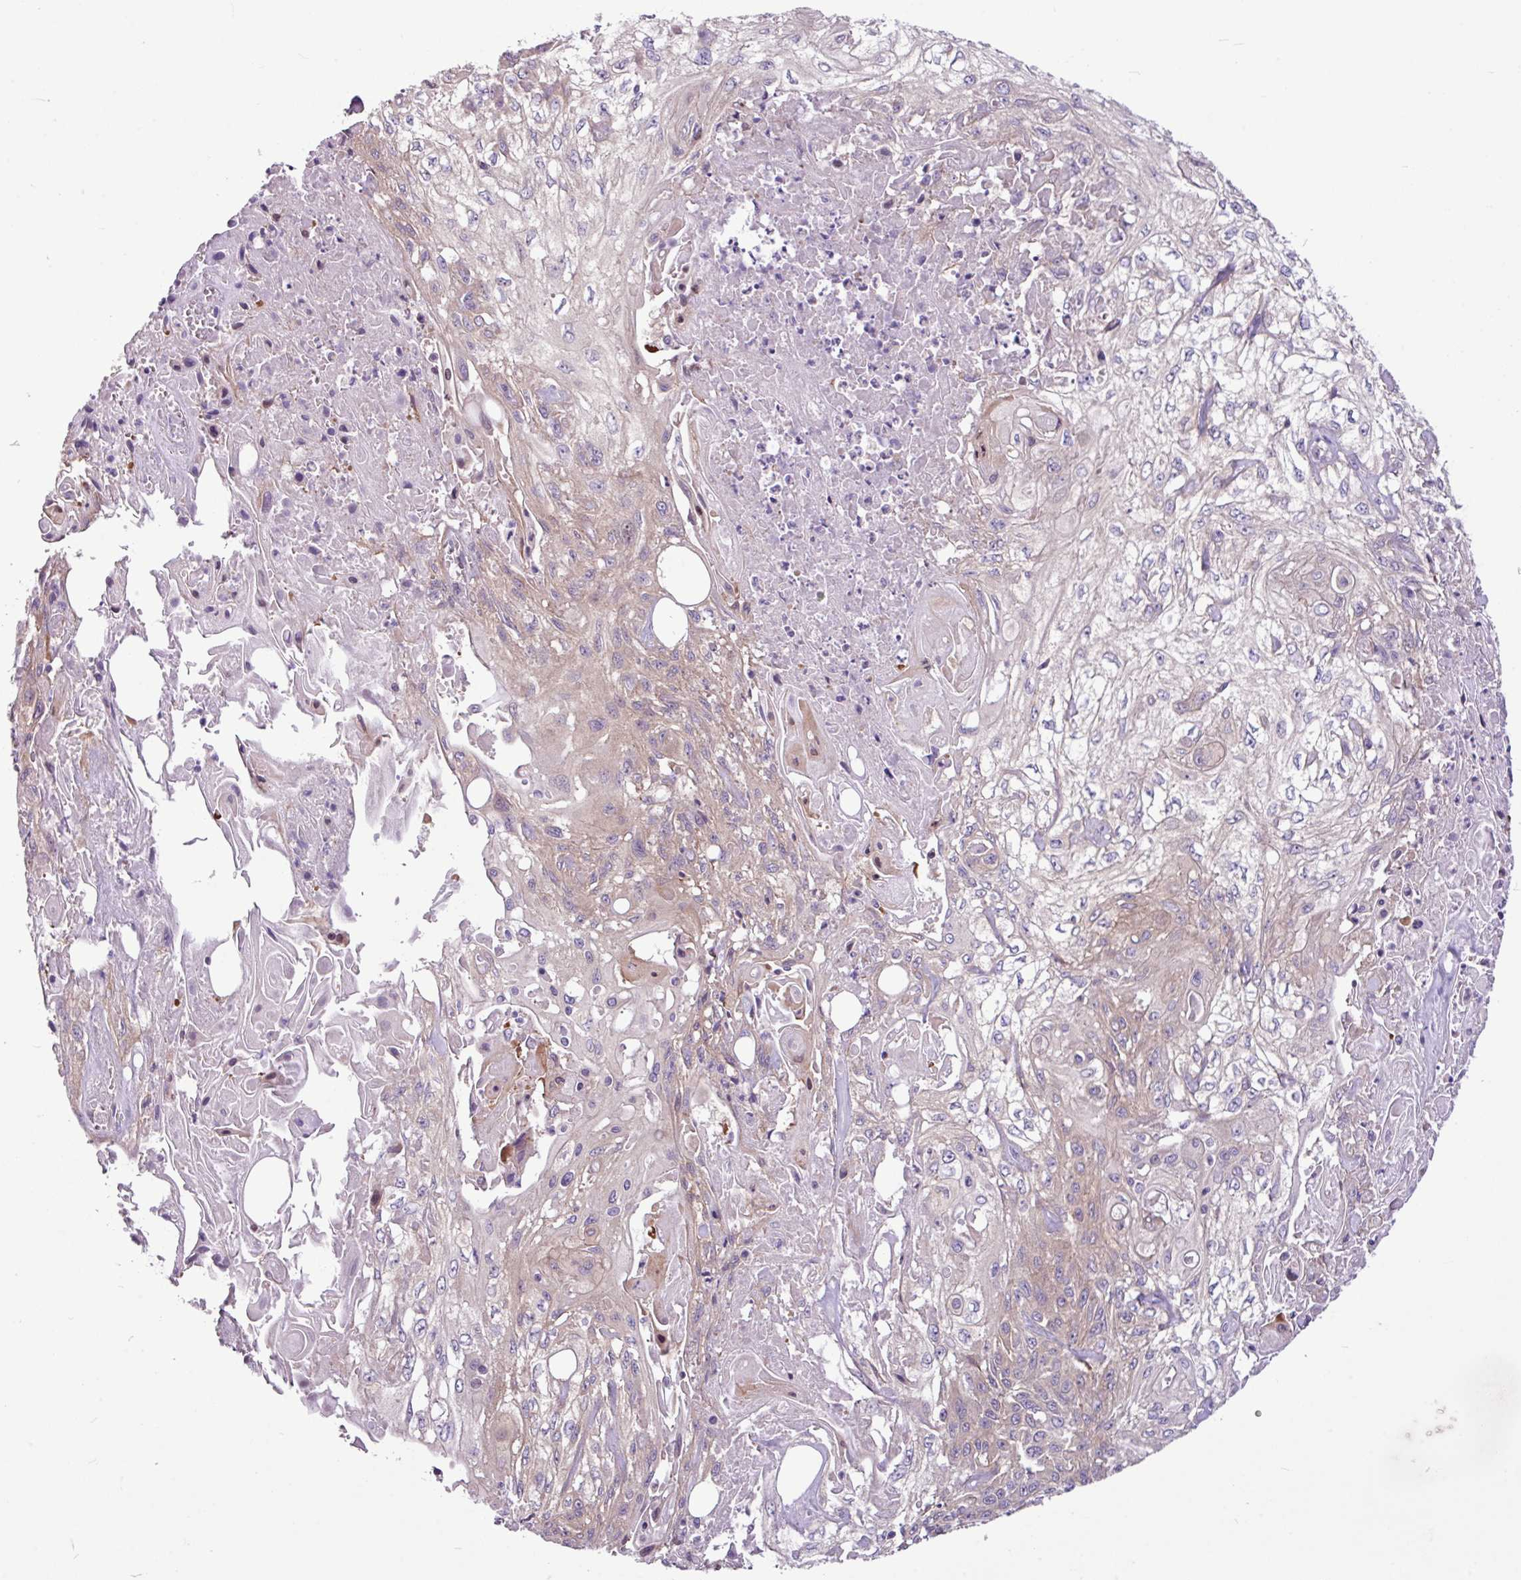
{"staining": {"intensity": "moderate", "quantity": "<25%", "location": "cytoplasmic/membranous"}, "tissue": "skin cancer", "cell_type": "Tumor cells", "image_type": "cancer", "snomed": [{"axis": "morphology", "description": "Squamous cell carcinoma, NOS"}, {"axis": "morphology", "description": "Squamous cell carcinoma, metastatic, NOS"}, {"axis": "topography", "description": "Skin"}, {"axis": "topography", "description": "Lymph node"}], "caption": "DAB immunohistochemical staining of squamous cell carcinoma (skin) exhibits moderate cytoplasmic/membranous protein expression in about <25% of tumor cells.", "gene": "MROH2A", "patient": {"sex": "male", "age": 75}}